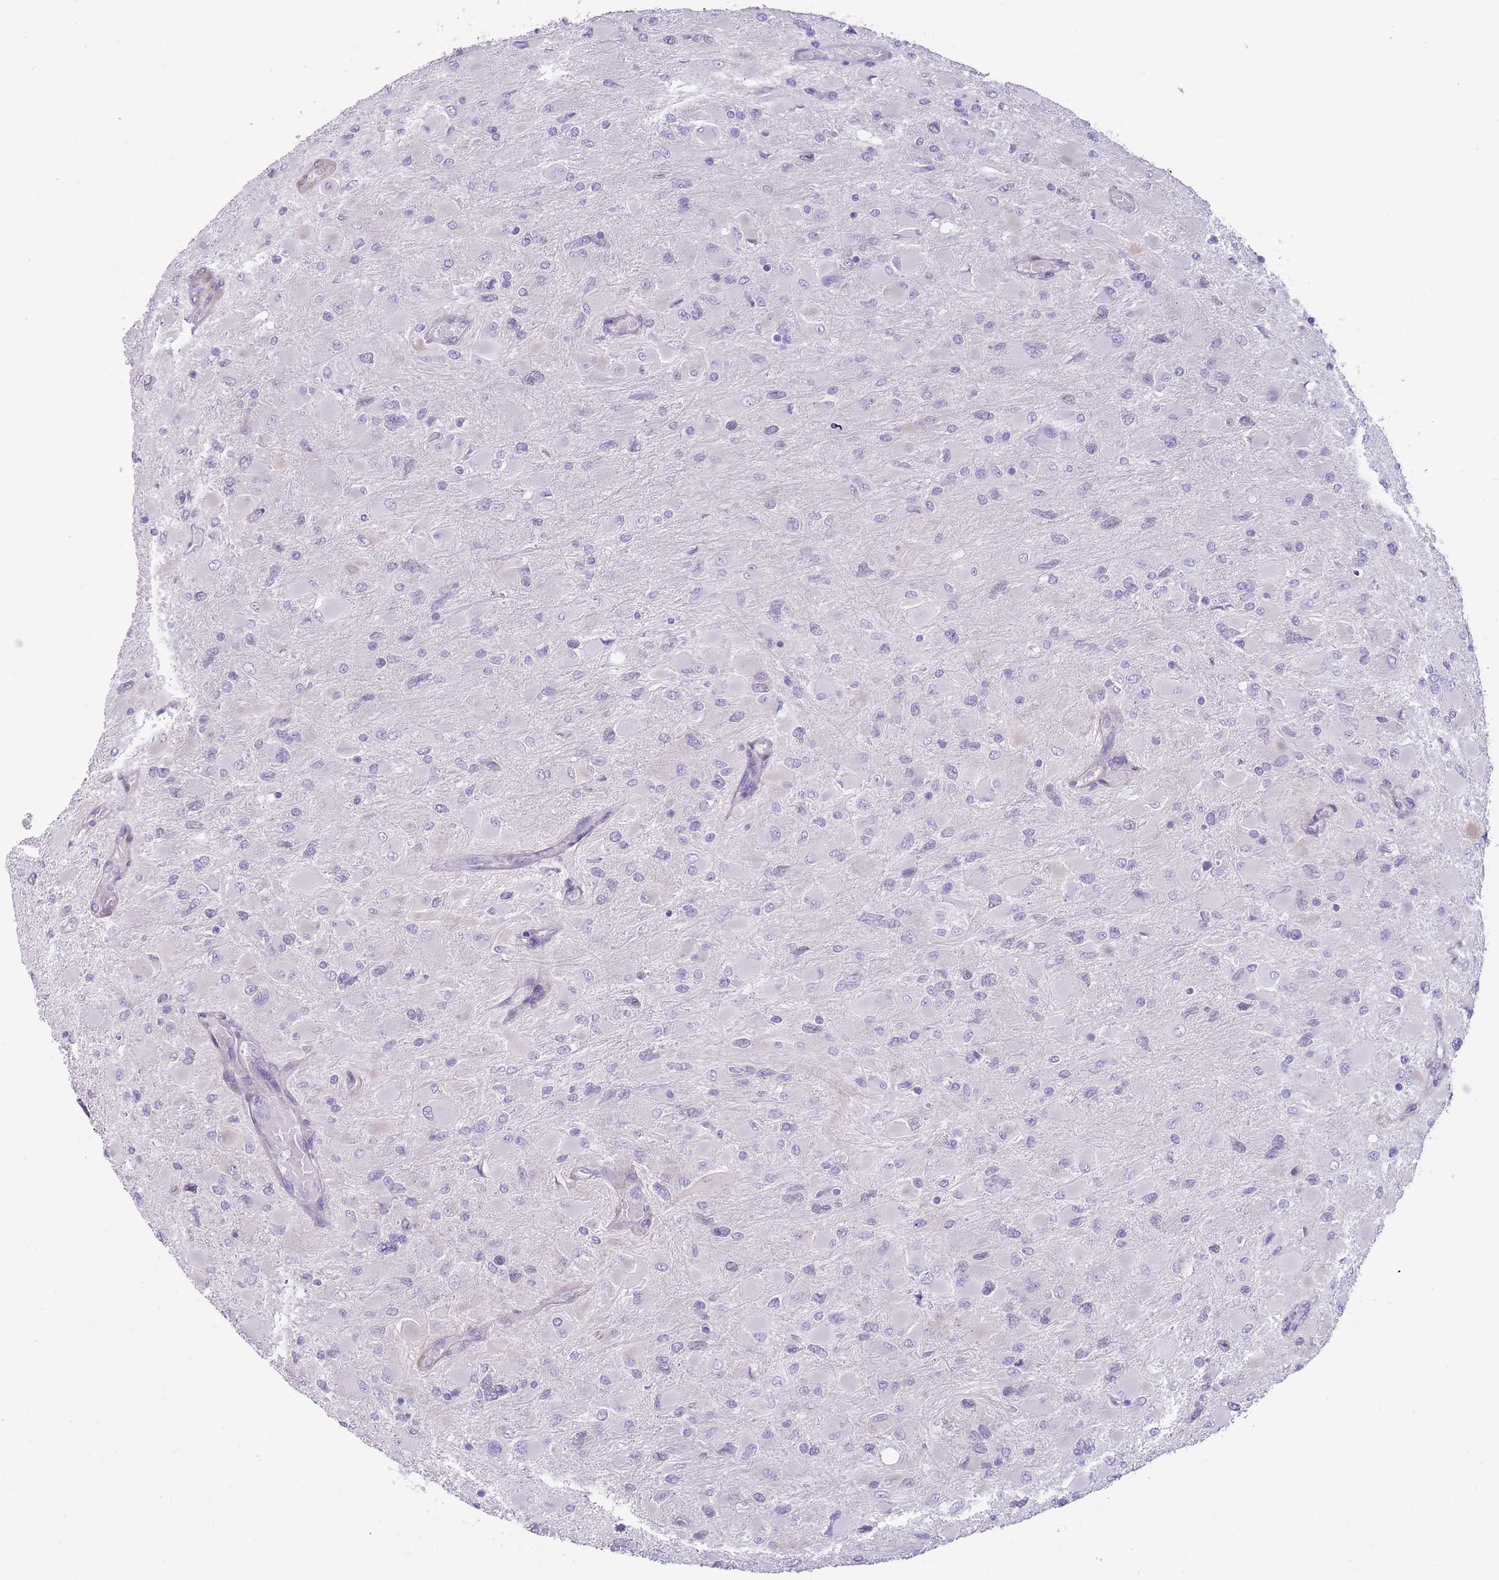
{"staining": {"intensity": "negative", "quantity": "none", "location": "none"}, "tissue": "glioma", "cell_type": "Tumor cells", "image_type": "cancer", "snomed": [{"axis": "morphology", "description": "Glioma, malignant, High grade"}, {"axis": "topography", "description": "Cerebral cortex"}], "caption": "DAB immunohistochemical staining of human glioma reveals no significant staining in tumor cells.", "gene": "OR11H12", "patient": {"sex": "female", "age": 36}}